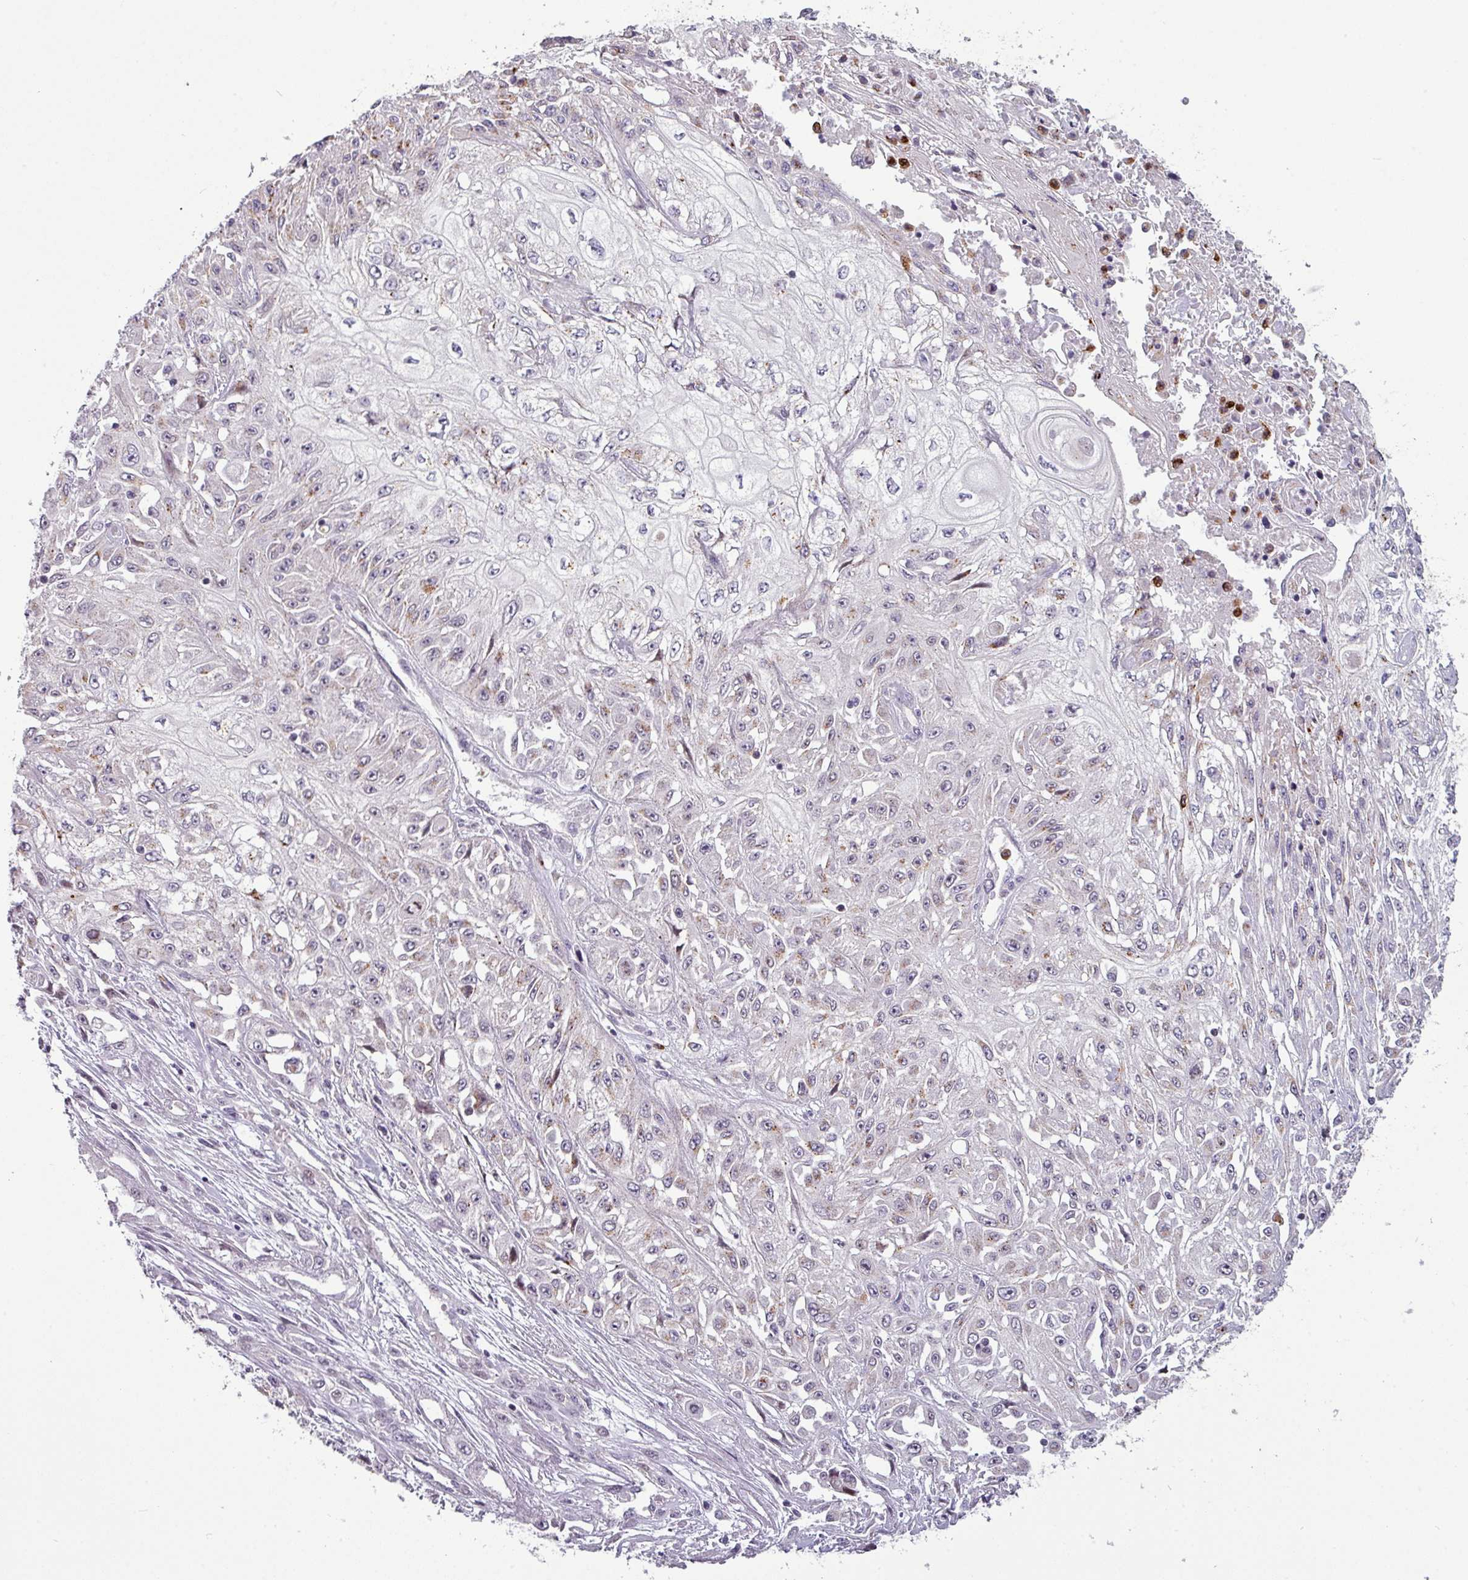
{"staining": {"intensity": "weak", "quantity": "<25%", "location": "cytoplasmic/membranous"}, "tissue": "skin cancer", "cell_type": "Tumor cells", "image_type": "cancer", "snomed": [{"axis": "morphology", "description": "Squamous cell carcinoma, NOS"}, {"axis": "morphology", "description": "Squamous cell carcinoma, metastatic, NOS"}, {"axis": "topography", "description": "Skin"}, {"axis": "topography", "description": "Lymph node"}], "caption": "IHC of skin cancer (squamous cell carcinoma) exhibits no staining in tumor cells.", "gene": "TMEFF1", "patient": {"sex": "male", "age": 75}}